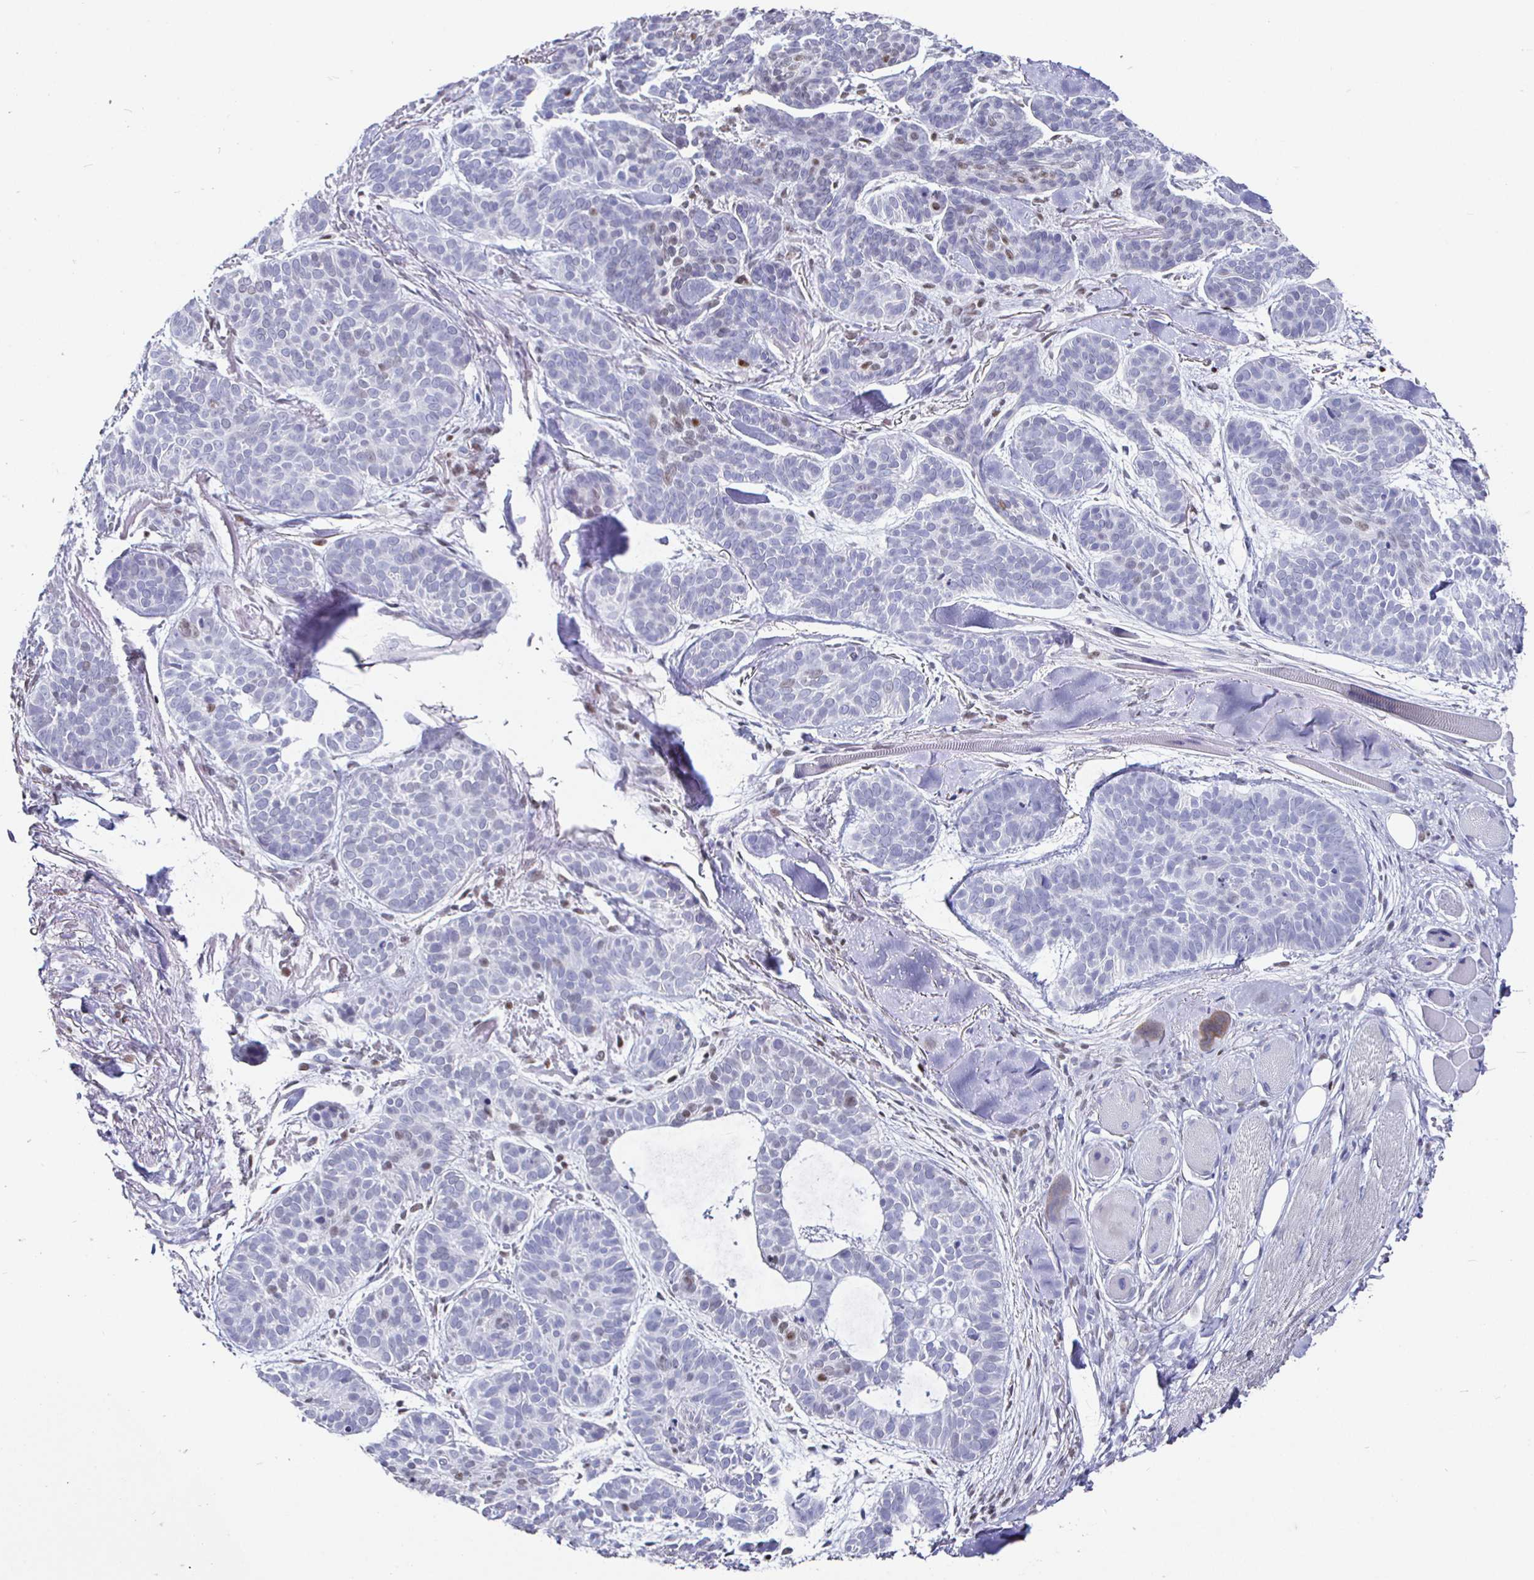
{"staining": {"intensity": "weak", "quantity": "<25%", "location": "nuclear"}, "tissue": "skin cancer", "cell_type": "Tumor cells", "image_type": "cancer", "snomed": [{"axis": "morphology", "description": "Basal cell carcinoma"}, {"axis": "topography", "description": "Skin"}, {"axis": "topography", "description": "Skin of nose"}], "caption": "Tumor cells are negative for protein expression in human skin cancer (basal cell carcinoma).", "gene": "RUNX2", "patient": {"sex": "female", "age": 81}}